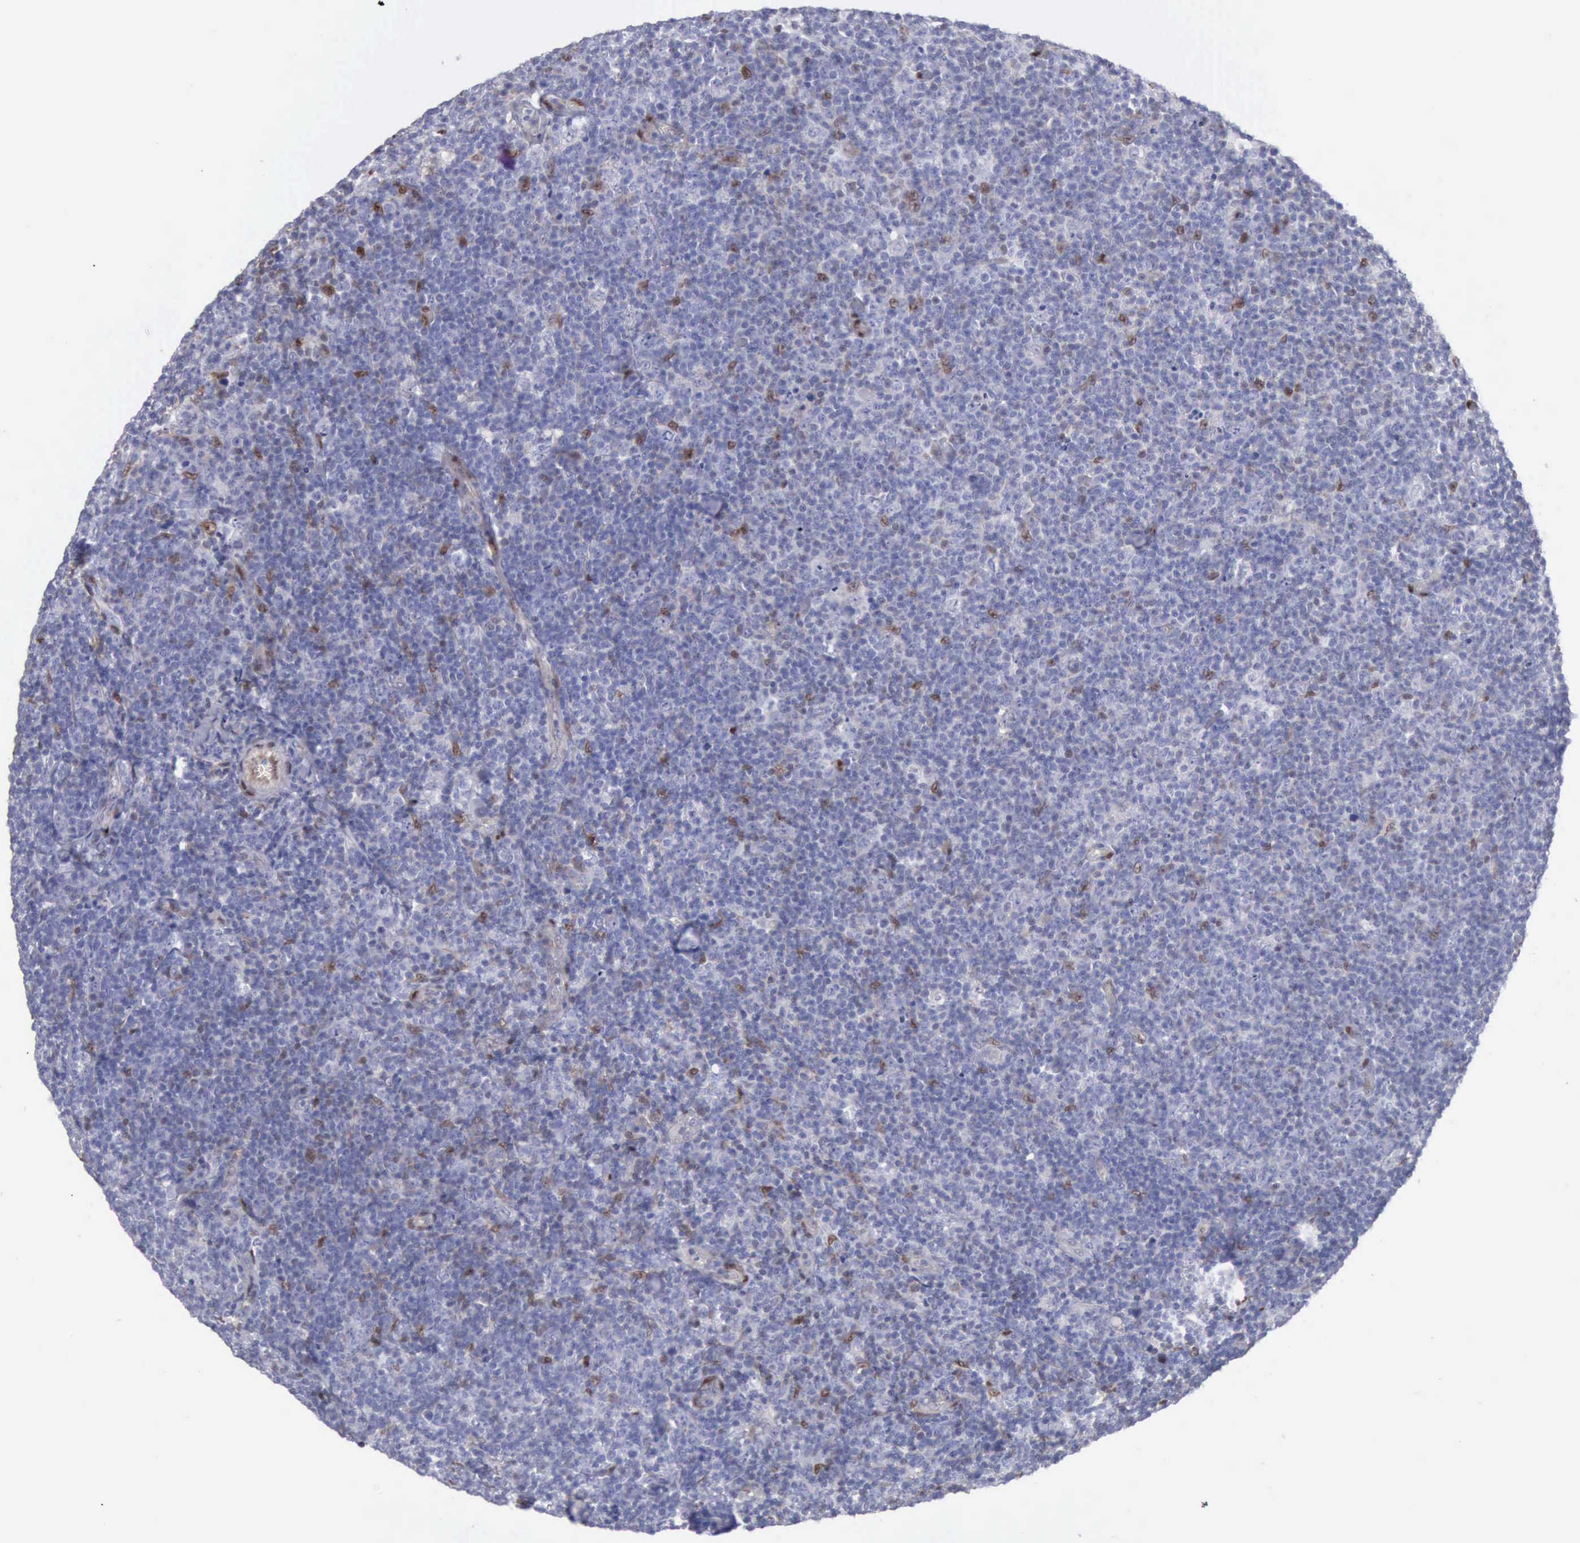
{"staining": {"intensity": "negative", "quantity": "none", "location": "none"}, "tissue": "lymphoma", "cell_type": "Tumor cells", "image_type": "cancer", "snomed": [{"axis": "morphology", "description": "Malignant lymphoma, non-Hodgkin's type, Low grade"}, {"axis": "topography", "description": "Lymph node"}], "caption": "This is an IHC photomicrograph of human low-grade malignant lymphoma, non-Hodgkin's type. There is no staining in tumor cells.", "gene": "FHL1", "patient": {"sex": "male", "age": 74}}